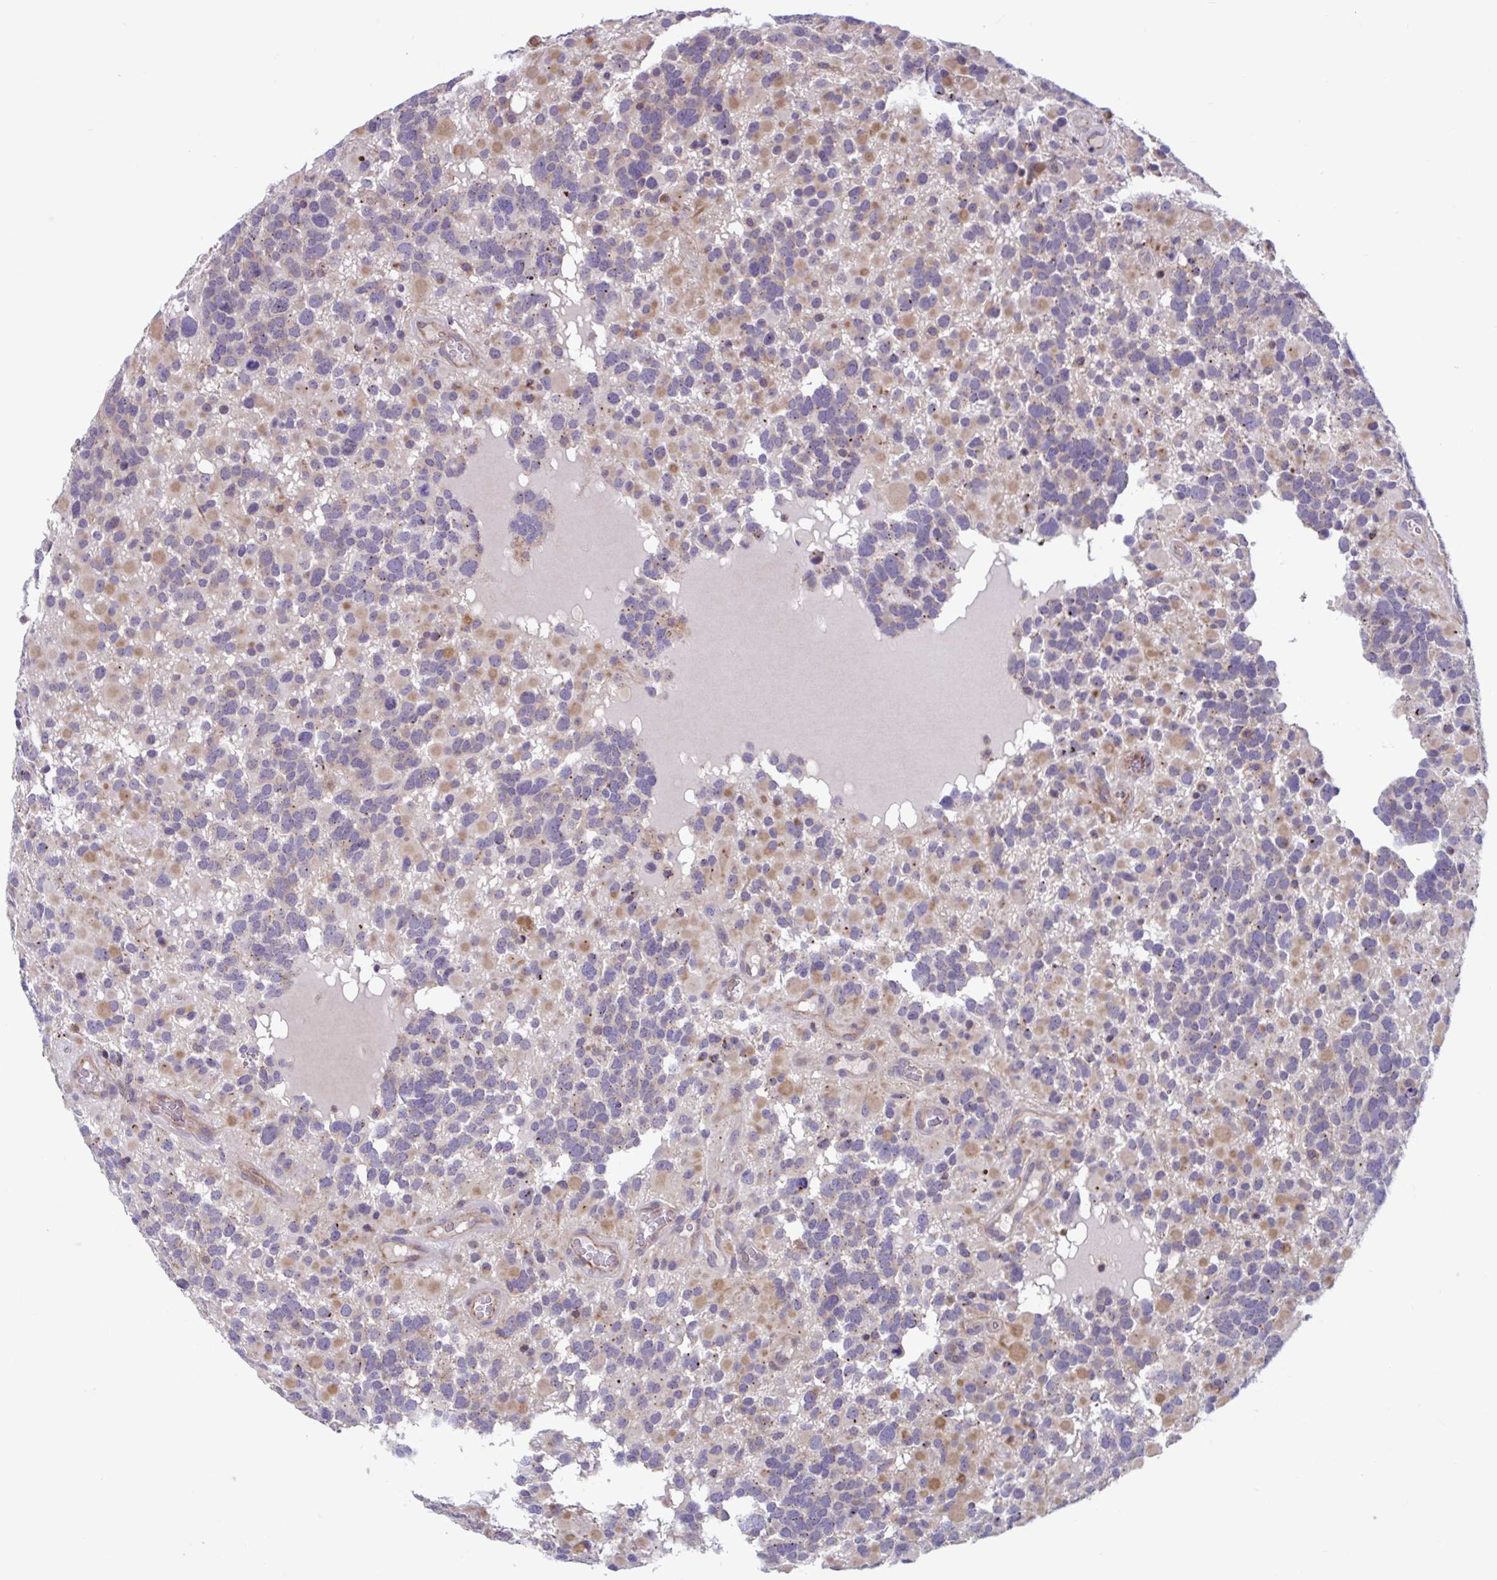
{"staining": {"intensity": "moderate", "quantity": "<25%", "location": "cytoplasmic/membranous"}, "tissue": "glioma", "cell_type": "Tumor cells", "image_type": "cancer", "snomed": [{"axis": "morphology", "description": "Glioma, malignant, High grade"}, {"axis": "topography", "description": "Brain"}], "caption": "Malignant high-grade glioma stained with a brown dye demonstrates moderate cytoplasmic/membranous positive staining in approximately <25% of tumor cells.", "gene": "IST1", "patient": {"sex": "female", "age": 40}}